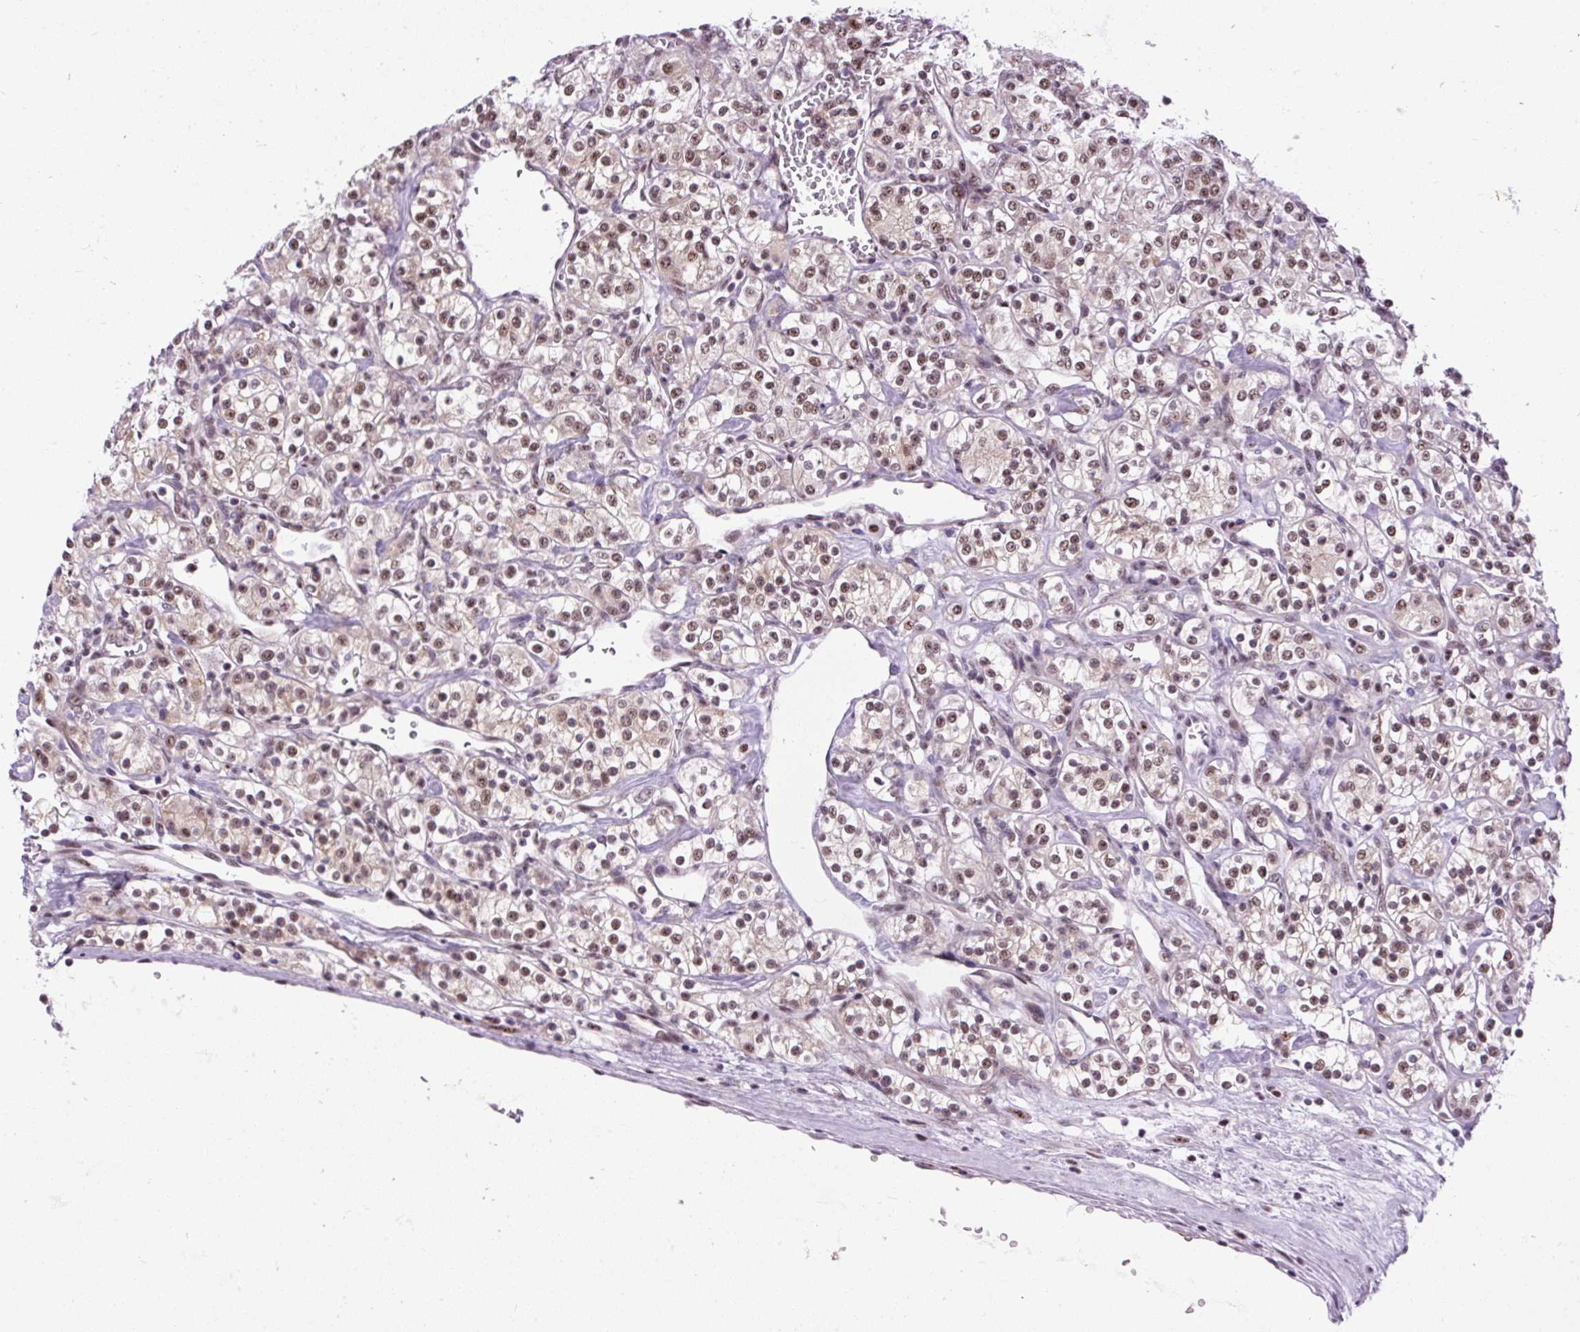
{"staining": {"intensity": "moderate", "quantity": ">75%", "location": "nuclear"}, "tissue": "renal cancer", "cell_type": "Tumor cells", "image_type": "cancer", "snomed": [{"axis": "morphology", "description": "Adenocarcinoma, NOS"}, {"axis": "topography", "description": "Kidney"}], "caption": "Protein staining of renal adenocarcinoma tissue displays moderate nuclear staining in approximately >75% of tumor cells.", "gene": "SMC5", "patient": {"sex": "male", "age": 77}}